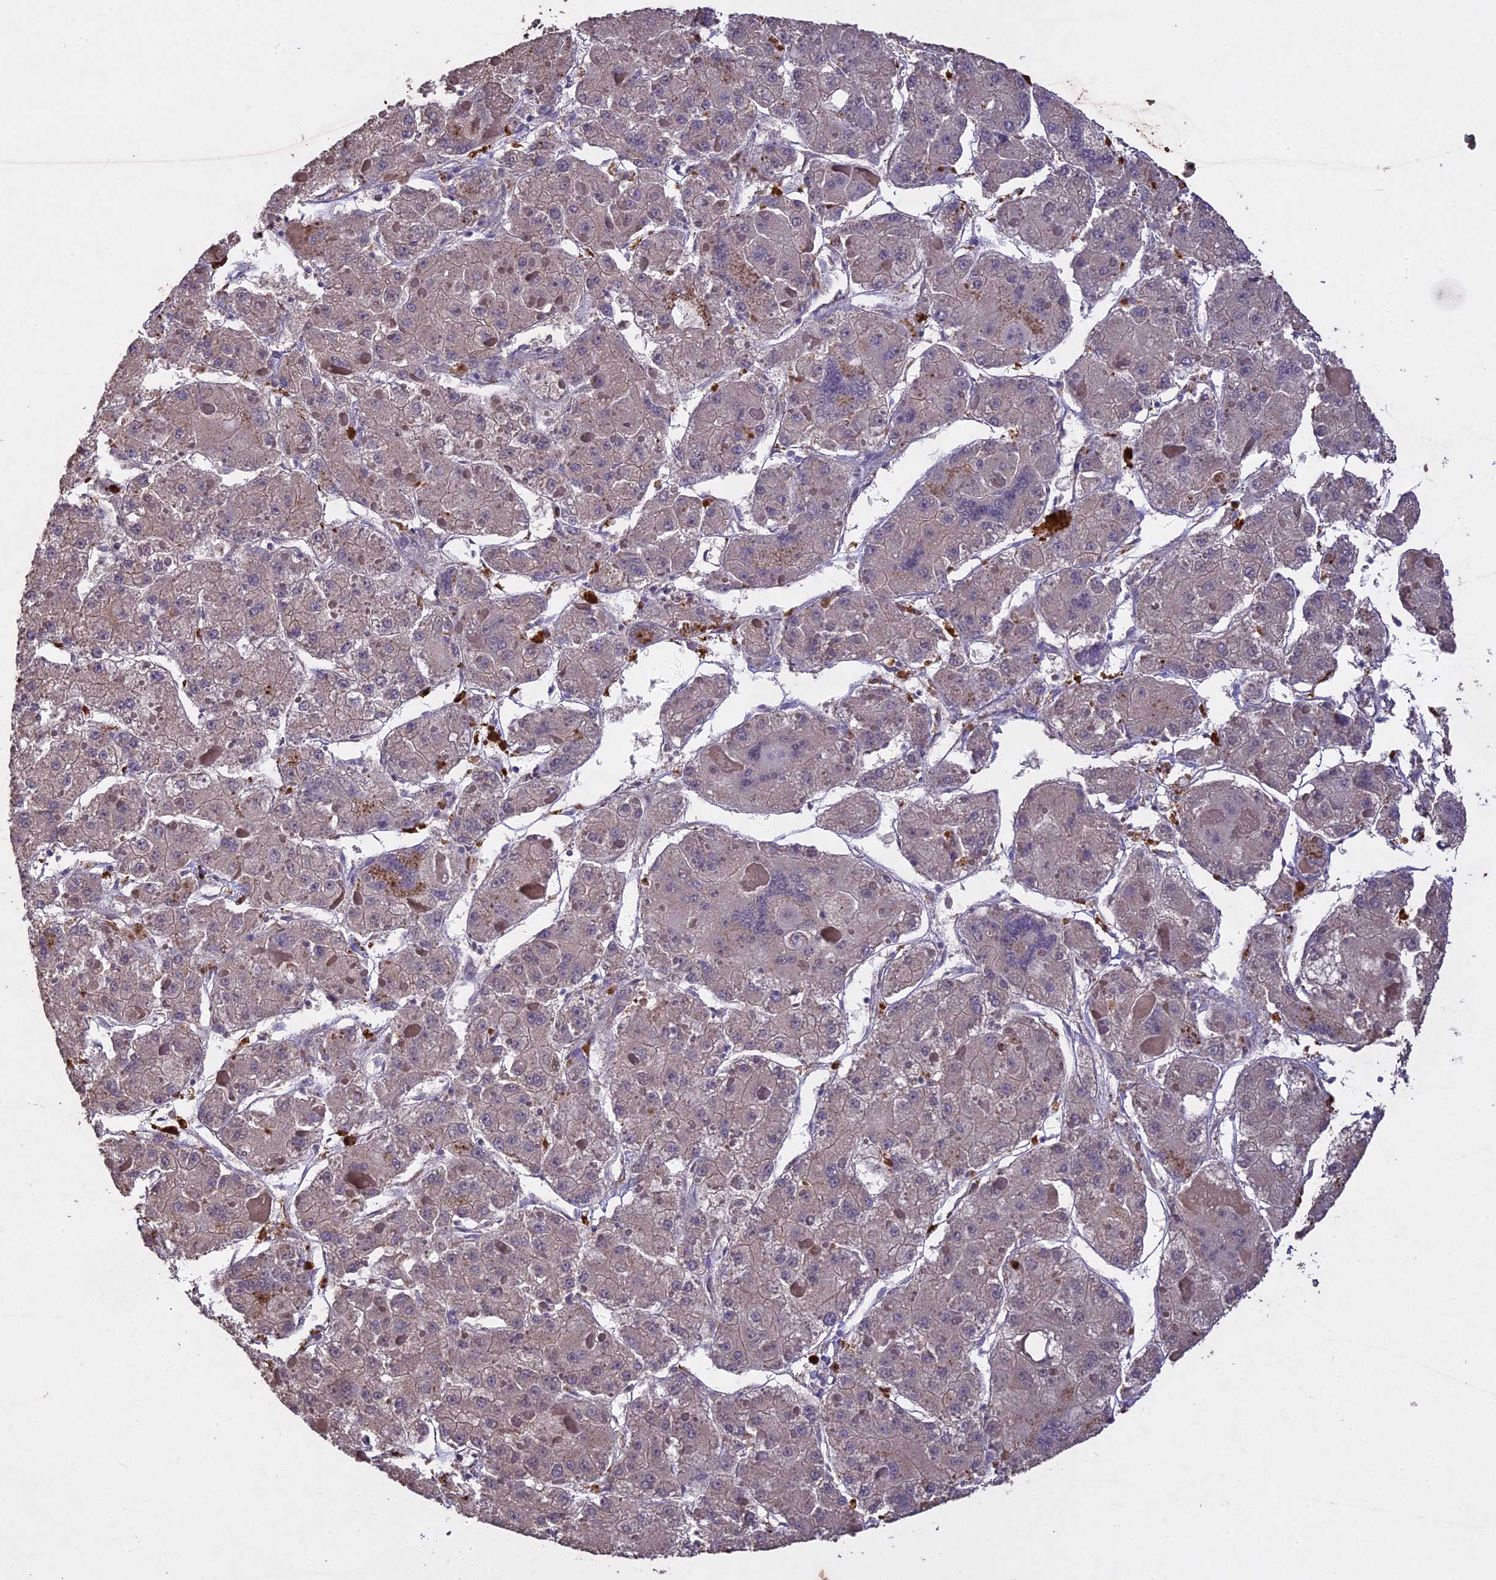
{"staining": {"intensity": "weak", "quantity": ">75%", "location": "cytoplasmic/membranous"}, "tissue": "liver cancer", "cell_type": "Tumor cells", "image_type": "cancer", "snomed": [{"axis": "morphology", "description": "Carcinoma, Hepatocellular, NOS"}, {"axis": "topography", "description": "Liver"}], "caption": "Weak cytoplasmic/membranous protein positivity is appreciated in approximately >75% of tumor cells in liver cancer (hepatocellular carcinoma).", "gene": "SLC26A4", "patient": {"sex": "female", "age": 73}}